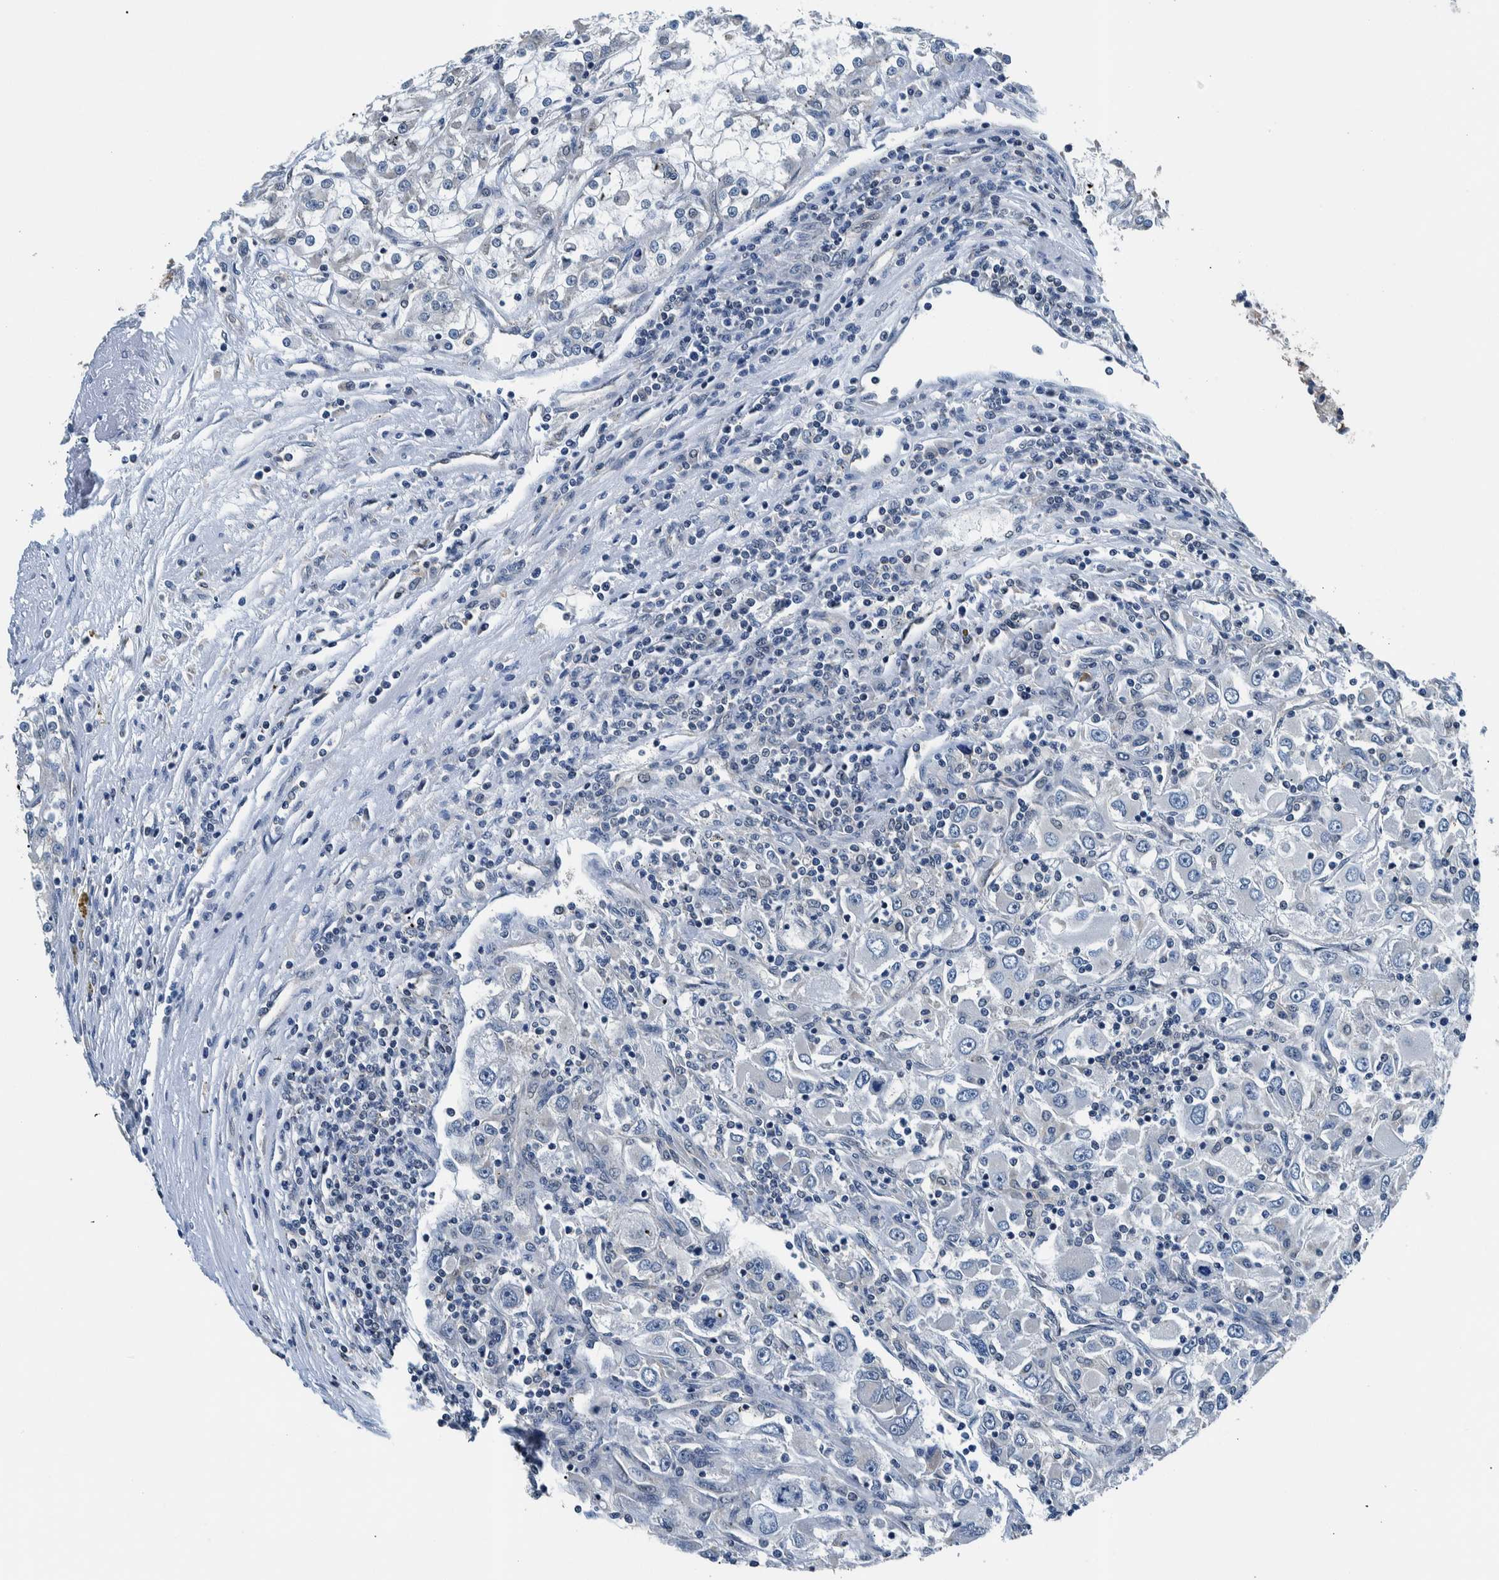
{"staining": {"intensity": "negative", "quantity": "none", "location": "none"}, "tissue": "renal cancer", "cell_type": "Tumor cells", "image_type": "cancer", "snomed": [{"axis": "morphology", "description": "Adenocarcinoma, NOS"}, {"axis": "topography", "description": "Kidney"}], "caption": "Renal cancer was stained to show a protein in brown. There is no significant positivity in tumor cells.", "gene": "NIBAN2", "patient": {"sex": "female", "age": 52}}